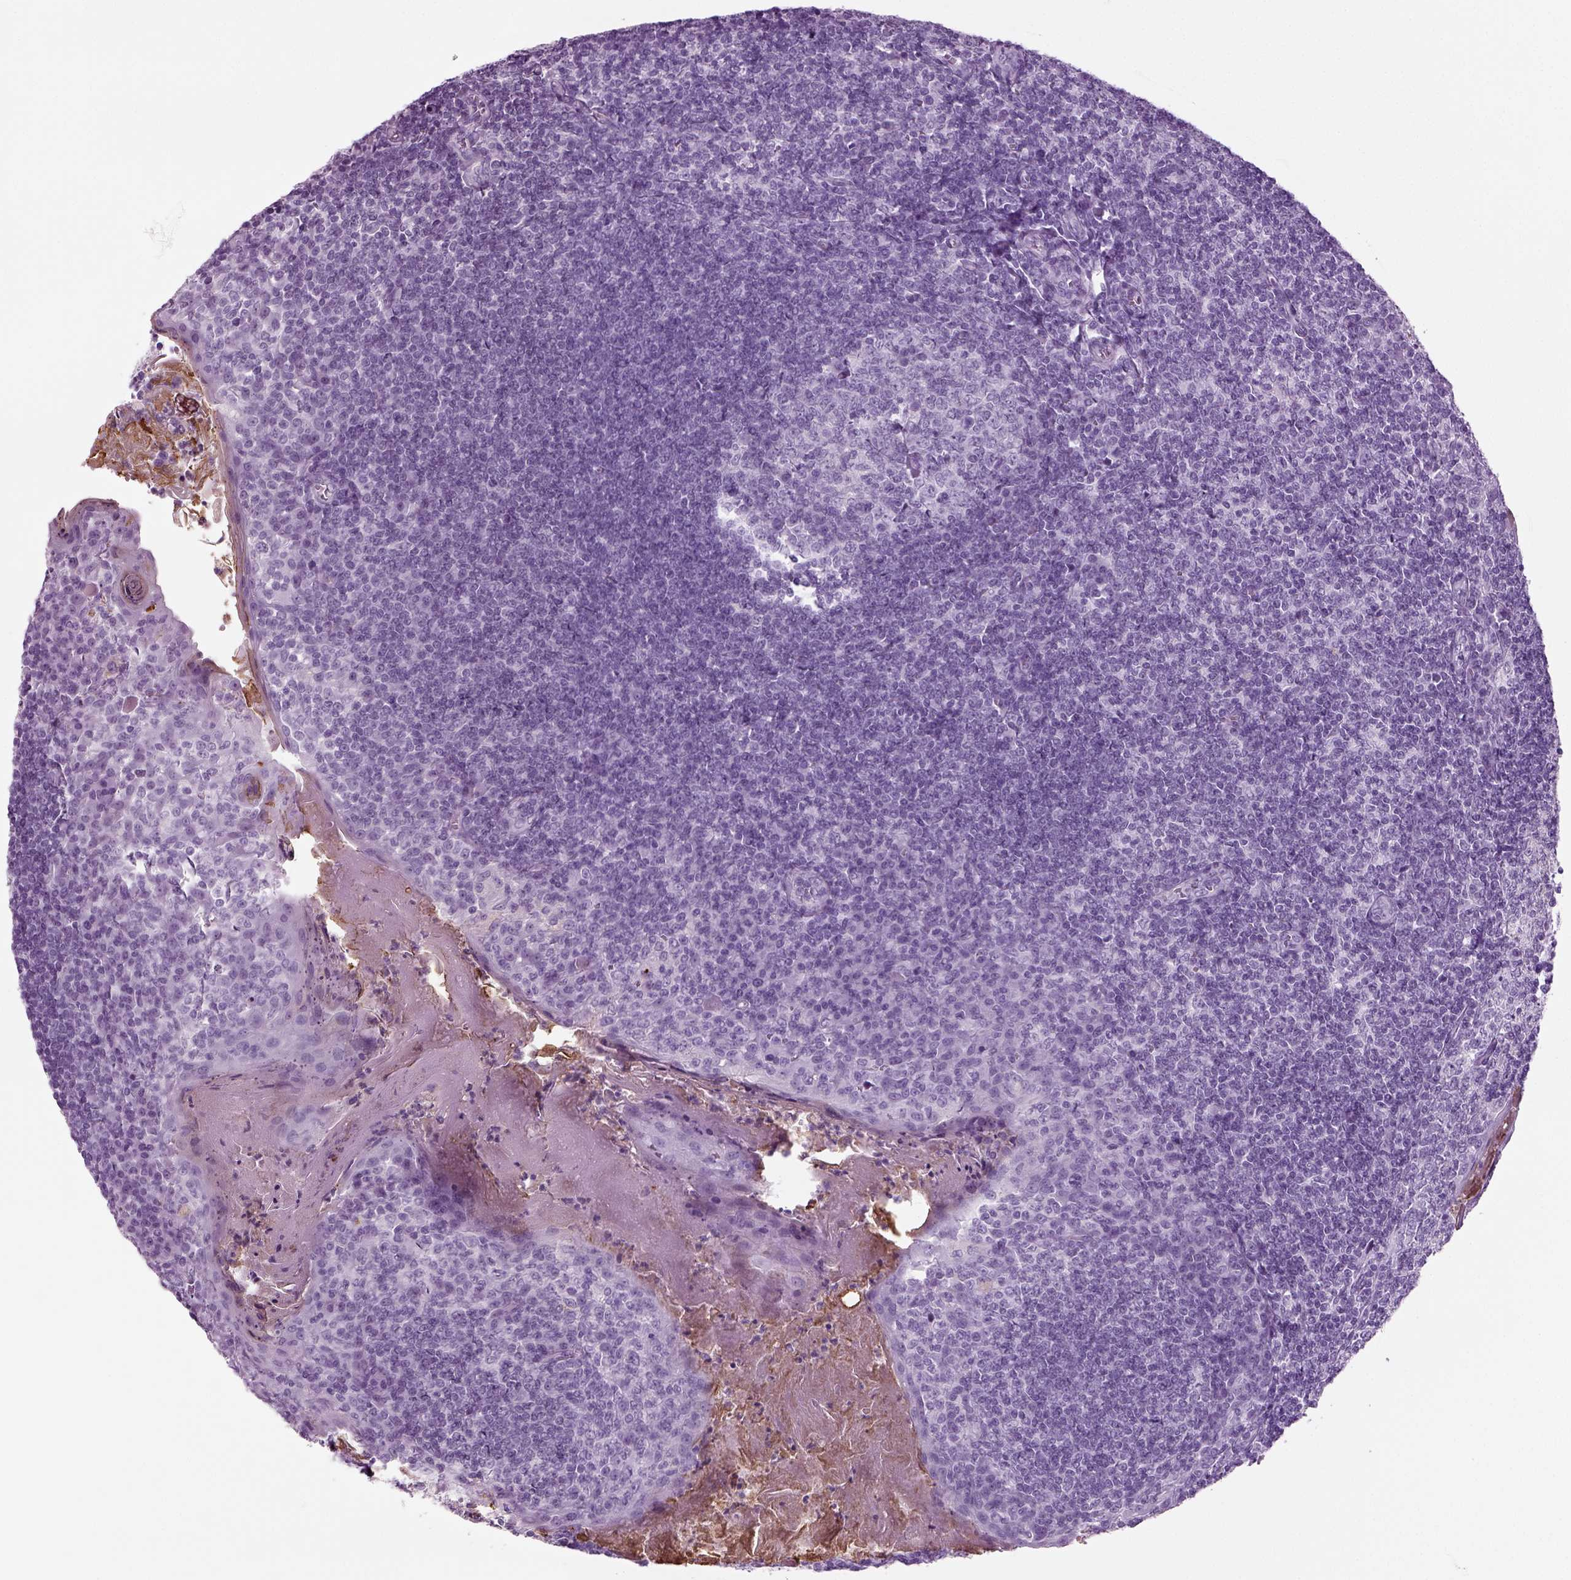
{"staining": {"intensity": "negative", "quantity": "none", "location": "none"}, "tissue": "tonsil", "cell_type": "Germinal center cells", "image_type": "normal", "snomed": [{"axis": "morphology", "description": "Normal tissue, NOS"}, {"axis": "topography", "description": "Tonsil"}], "caption": "Immunohistochemistry of normal human tonsil exhibits no expression in germinal center cells. Nuclei are stained in blue.", "gene": "CRABP1", "patient": {"sex": "female", "age": 13}}